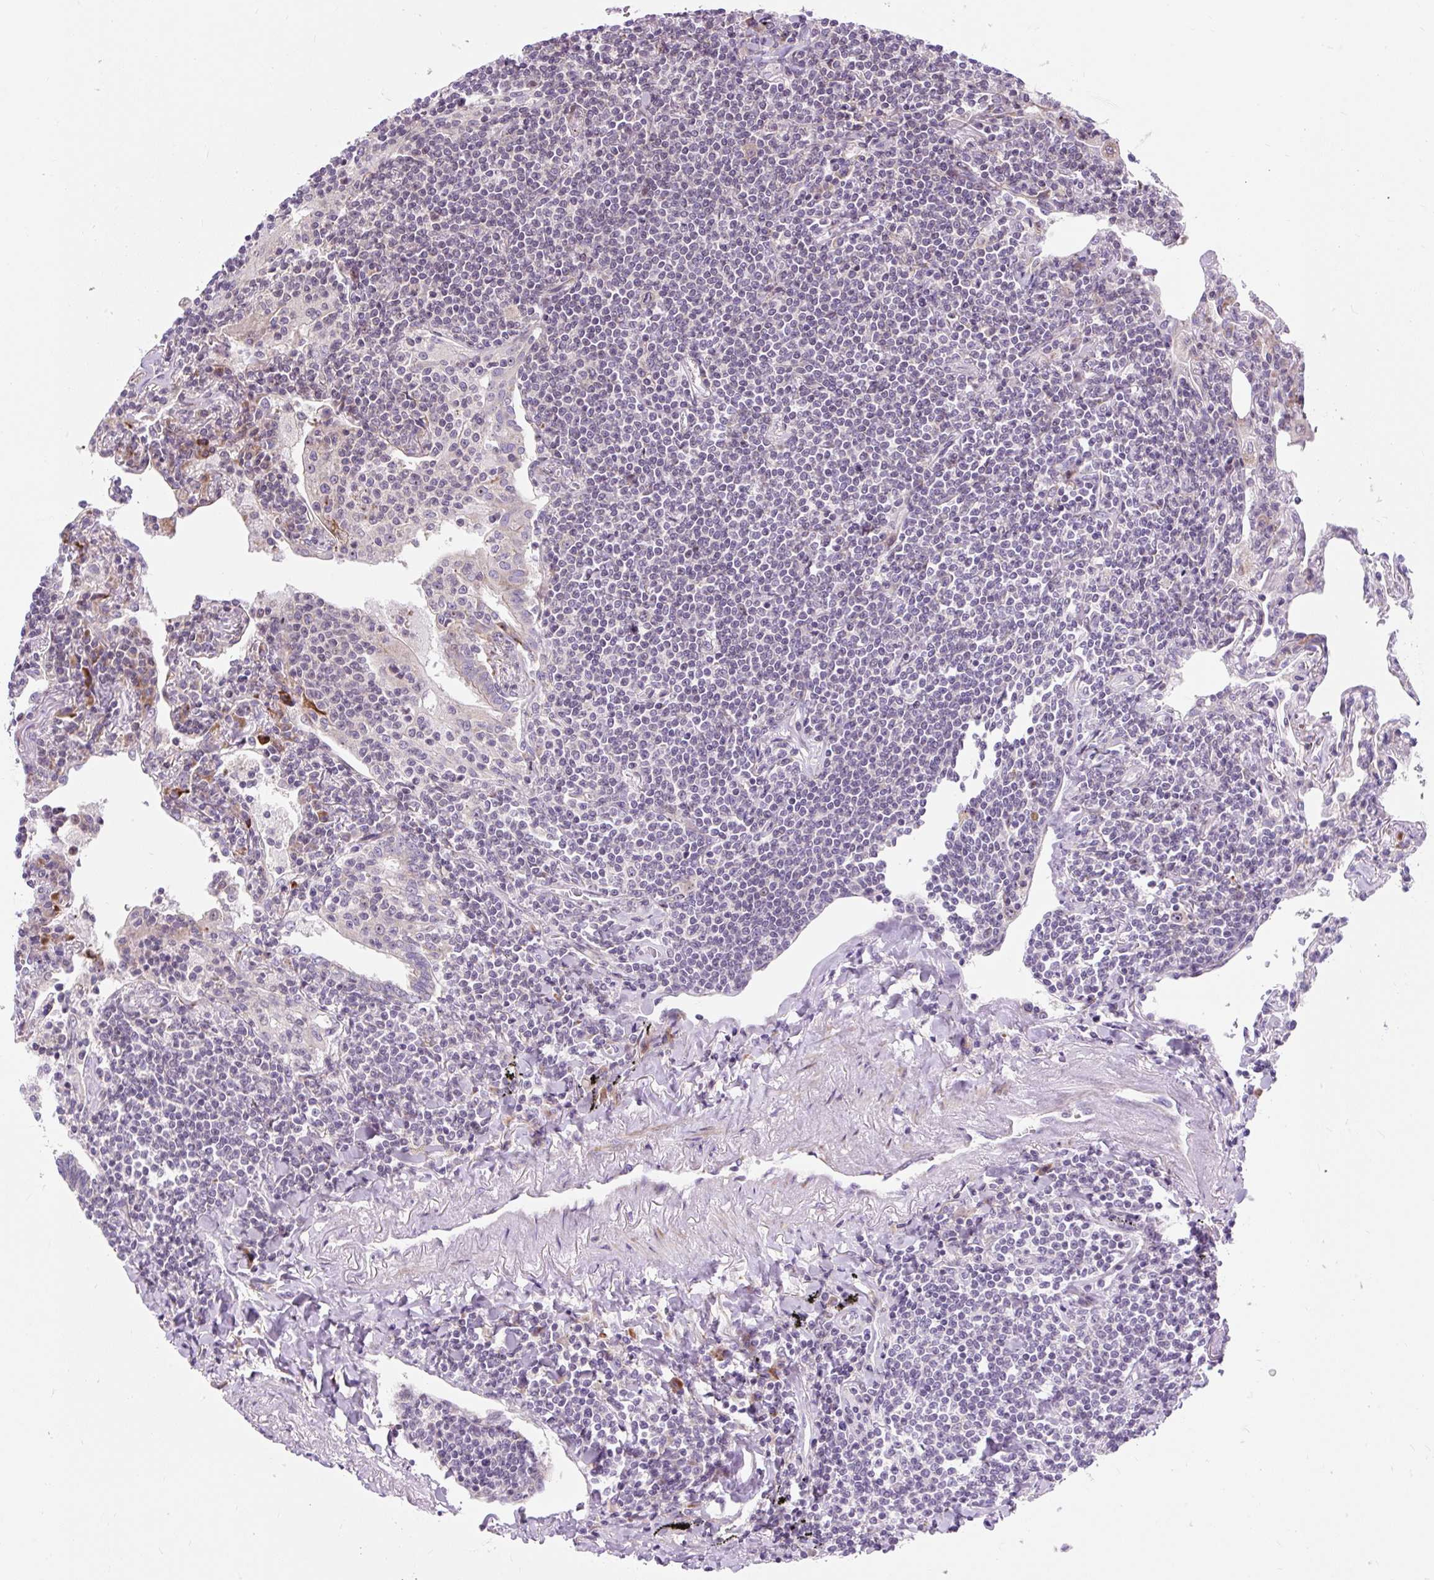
{"staining": {"intensity": "negative", "quantity": "none", "location": "none"}, "tissue": "lymphoma", "cell_type": "Tumor cells", "image_type": "cancer", "snomed": [{"axis": "morphology", "description": "Malignant lymphoma, non-Hodgkin's type, Low grade"}, {"axis": "topography", "description": "Lung"}], "caption": "Immunohistochemistry of human low-grade malignant lymphoma, non-Hodgkin's type demonstrates no positivity in tumor cells.", "gene": "CISD3", "patient": {"sex": "female", "age": 71}}